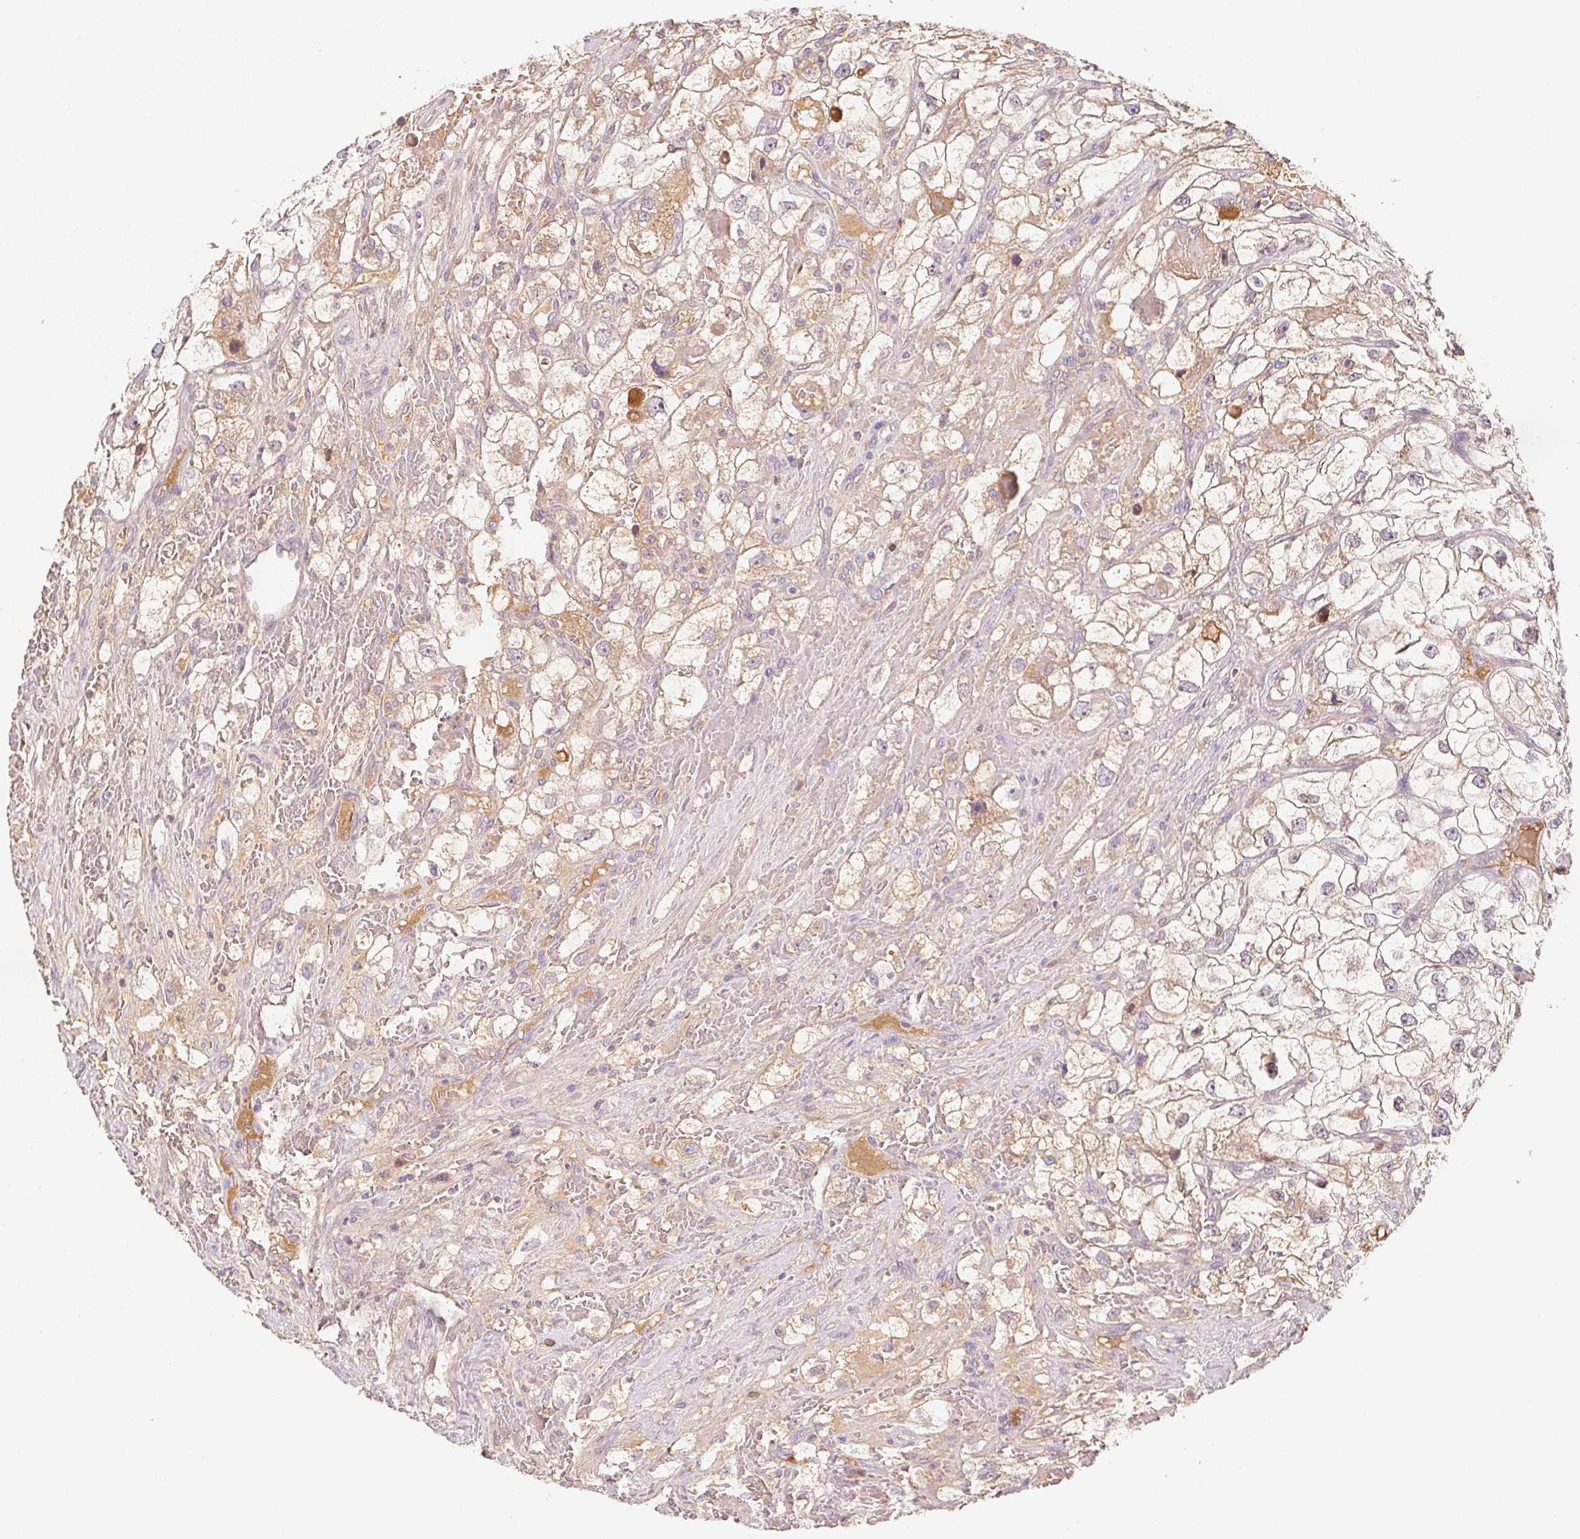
{"staining": {"intensity": "weak", "quantity": "25%-75%", "location": "cytoplasmic/membranous"}, "tissue": "renal cancer", "cell_type": "Tumor cells", "image_type": "cancer", "snomed": [{"axis": "morphology", "description": "Adenocarcinoma, NOS"}, {"axis": "topography", "description": "Kidney"}], "caption": "Renal cancer stained for a protein exhibits weak cytoplasmic/membranous positivity in tumor cells.", "gene": "AFM", "patient": {"sex": "male", "age": 59}}